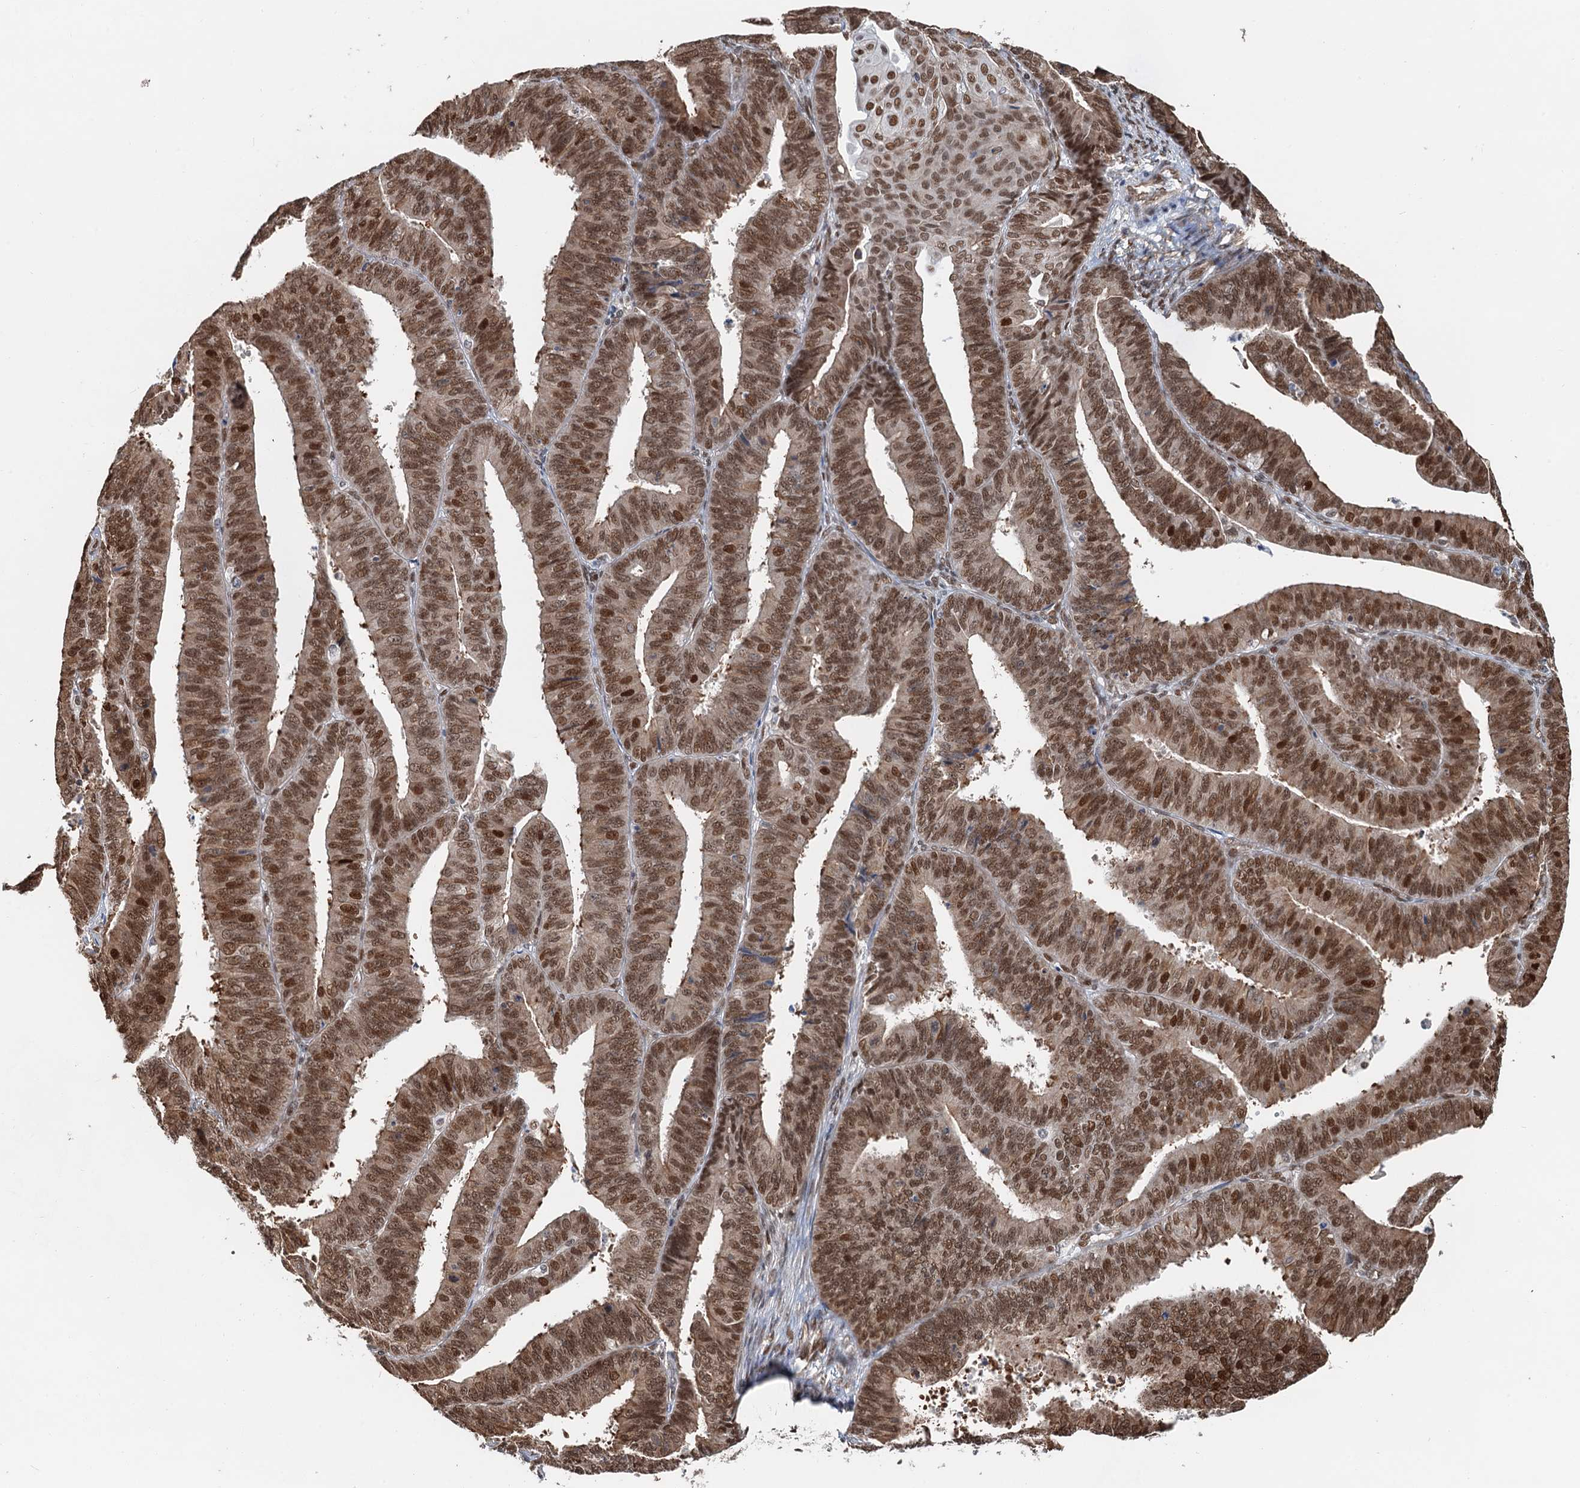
{"staining": {"intensity": "strong", "quantity": ">75%", "location": "cytoplasmic/membranous,nuclear"}, "tissue": "endometrial cancer", "cell_type": "Tumor cells", "image_type": "cancer", "snomed": [{"axis": "morphology", "description": "Adenocarcinoma, NOS"}, {"axis": "topography", "description": "Endometrium"}], "caption": "Immunohistochemistry of adenocarcinoma (endometrial) demonstrates high levels of strong cytoplasmic/membranous and nuclear positivity in approximately >75% of tumor cells.", "gene": "CFDP1", "patient": {"sex": "female", "age": 73}}